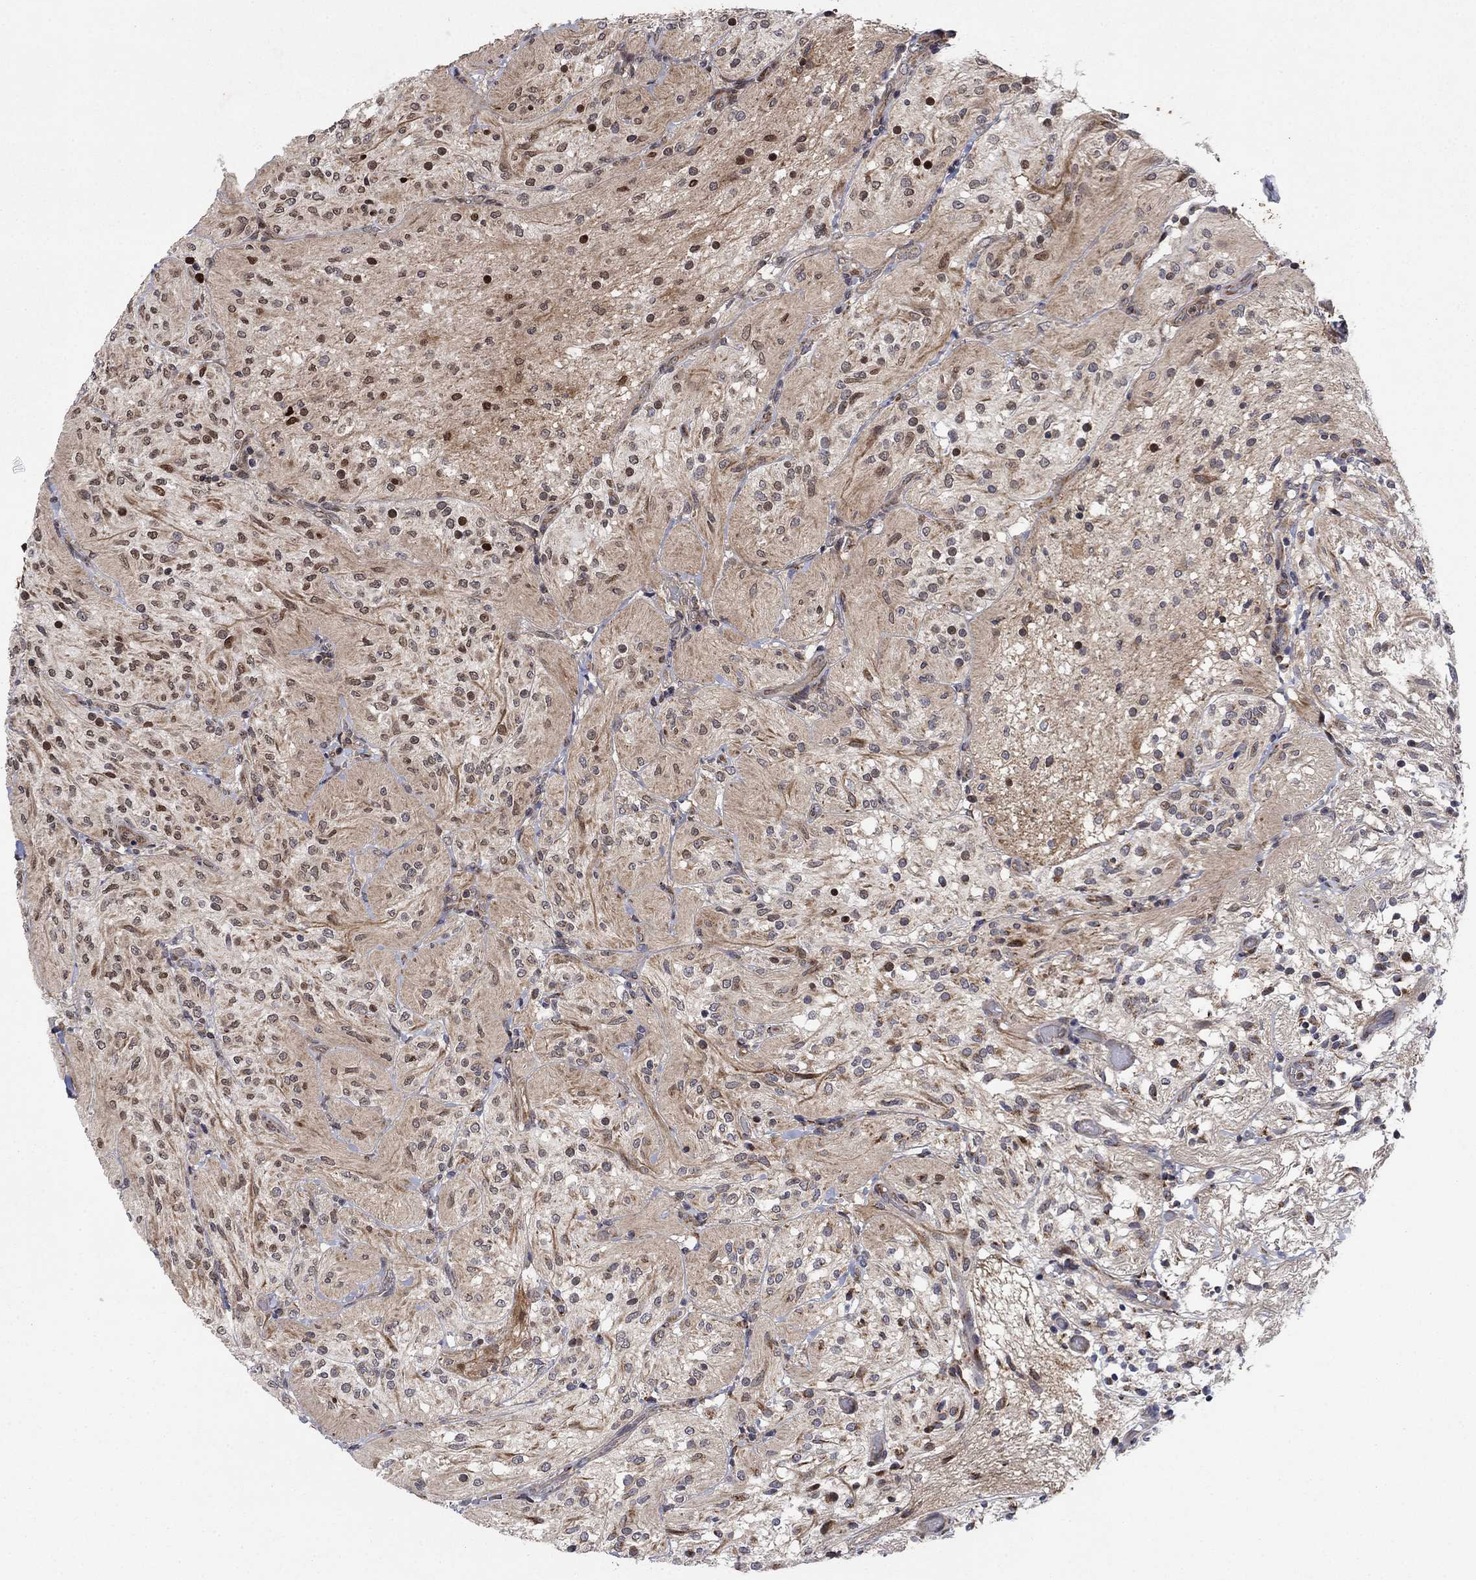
{"staining": {"intensity": "strong", "quantity": "<25%", "location": "nuclear"}, "tissue": "glioma", "cell_type": "Tumor cells", "image_type": "cancer", "snomed": [{"axis": "morphology", "description": "Glioma, malignant, Low grade"}, {"axis": "topography", "description": "Brain"}], "caption": "Protein expression by immunohistochemistry (IHC) displays strong nuclear staining in about <25% of tumor cells in malignant glioma (low-grade).", "gene": "PRICKLE4", "patient": {"sex": "male", "age": 3}}